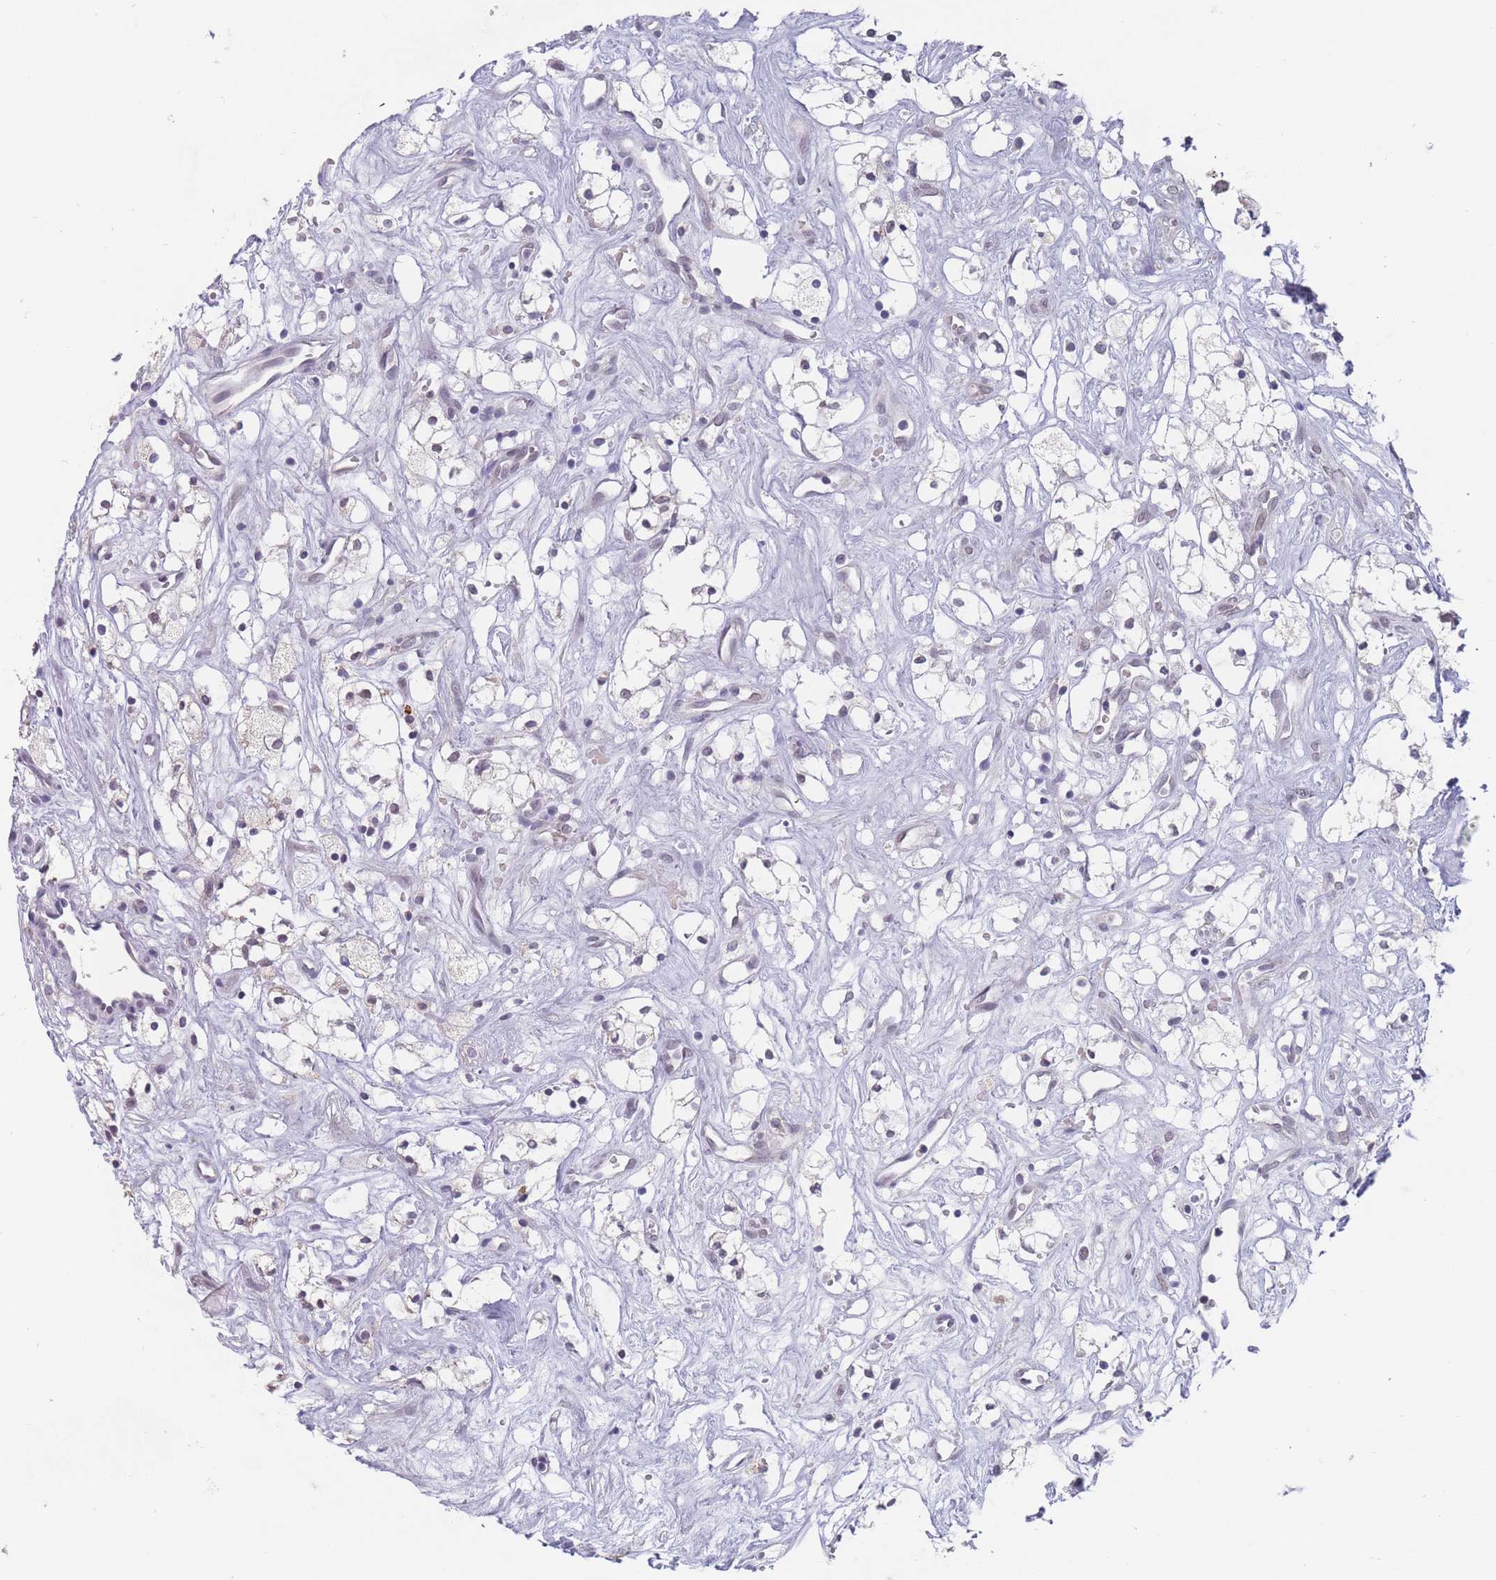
{"staining": {"intensity": "negative", "quantity": "none", "location": "none"}, "tissue": "renal cancer", "cell_type": "Tumor cells", "image_type": "cancer", "snomed": [{"axis": "morphology", "description": "Adenocarcinoma, NOS"}, {"axis": "topography", "description": "Kidney"}], "caption": "This is an immunohistochemistry (IHC) histopathology image of human renal cancer (adenocarcinoma). There is no expression in tumor cells.", "gene": "PEX7", "patient": {"sex": "male", "age": 59}}